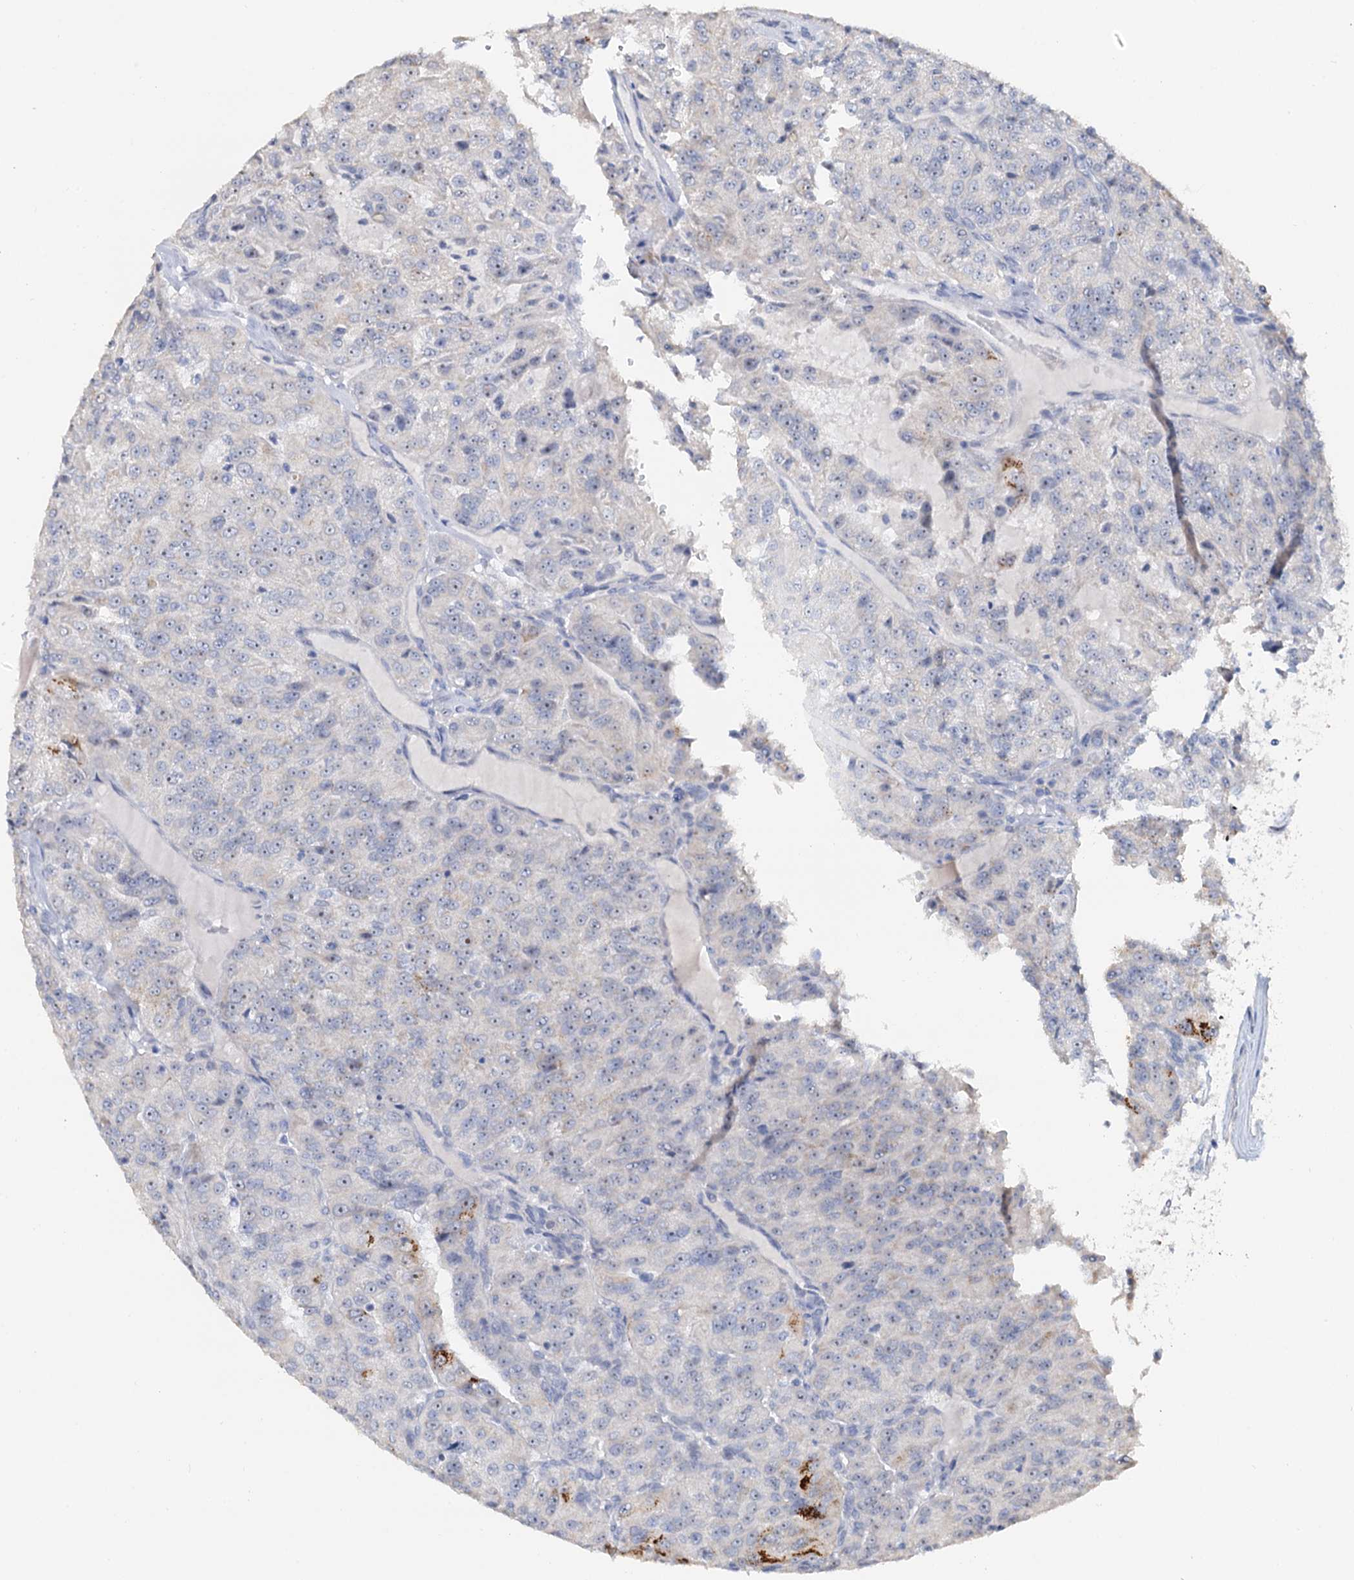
{"staining": {"intensity": "negative", "quantity": "none", "location": "none"}, "tissue": "renal cancer", "cell_type": "Tumor cells", "image_type": "cancer", "snomed": [{"axis": "morphology", "description": "Adenocarcinoma, NOS"}, {"axis": "topography", "description": "Kidney"}], "caption": "This is a micrograph of IHC staining of renal cancer (adenocarcinoma), which shows no positivity in tumor cells.", "gene": "C2CD3", "patient": {"sex": "female", "age": 63}}